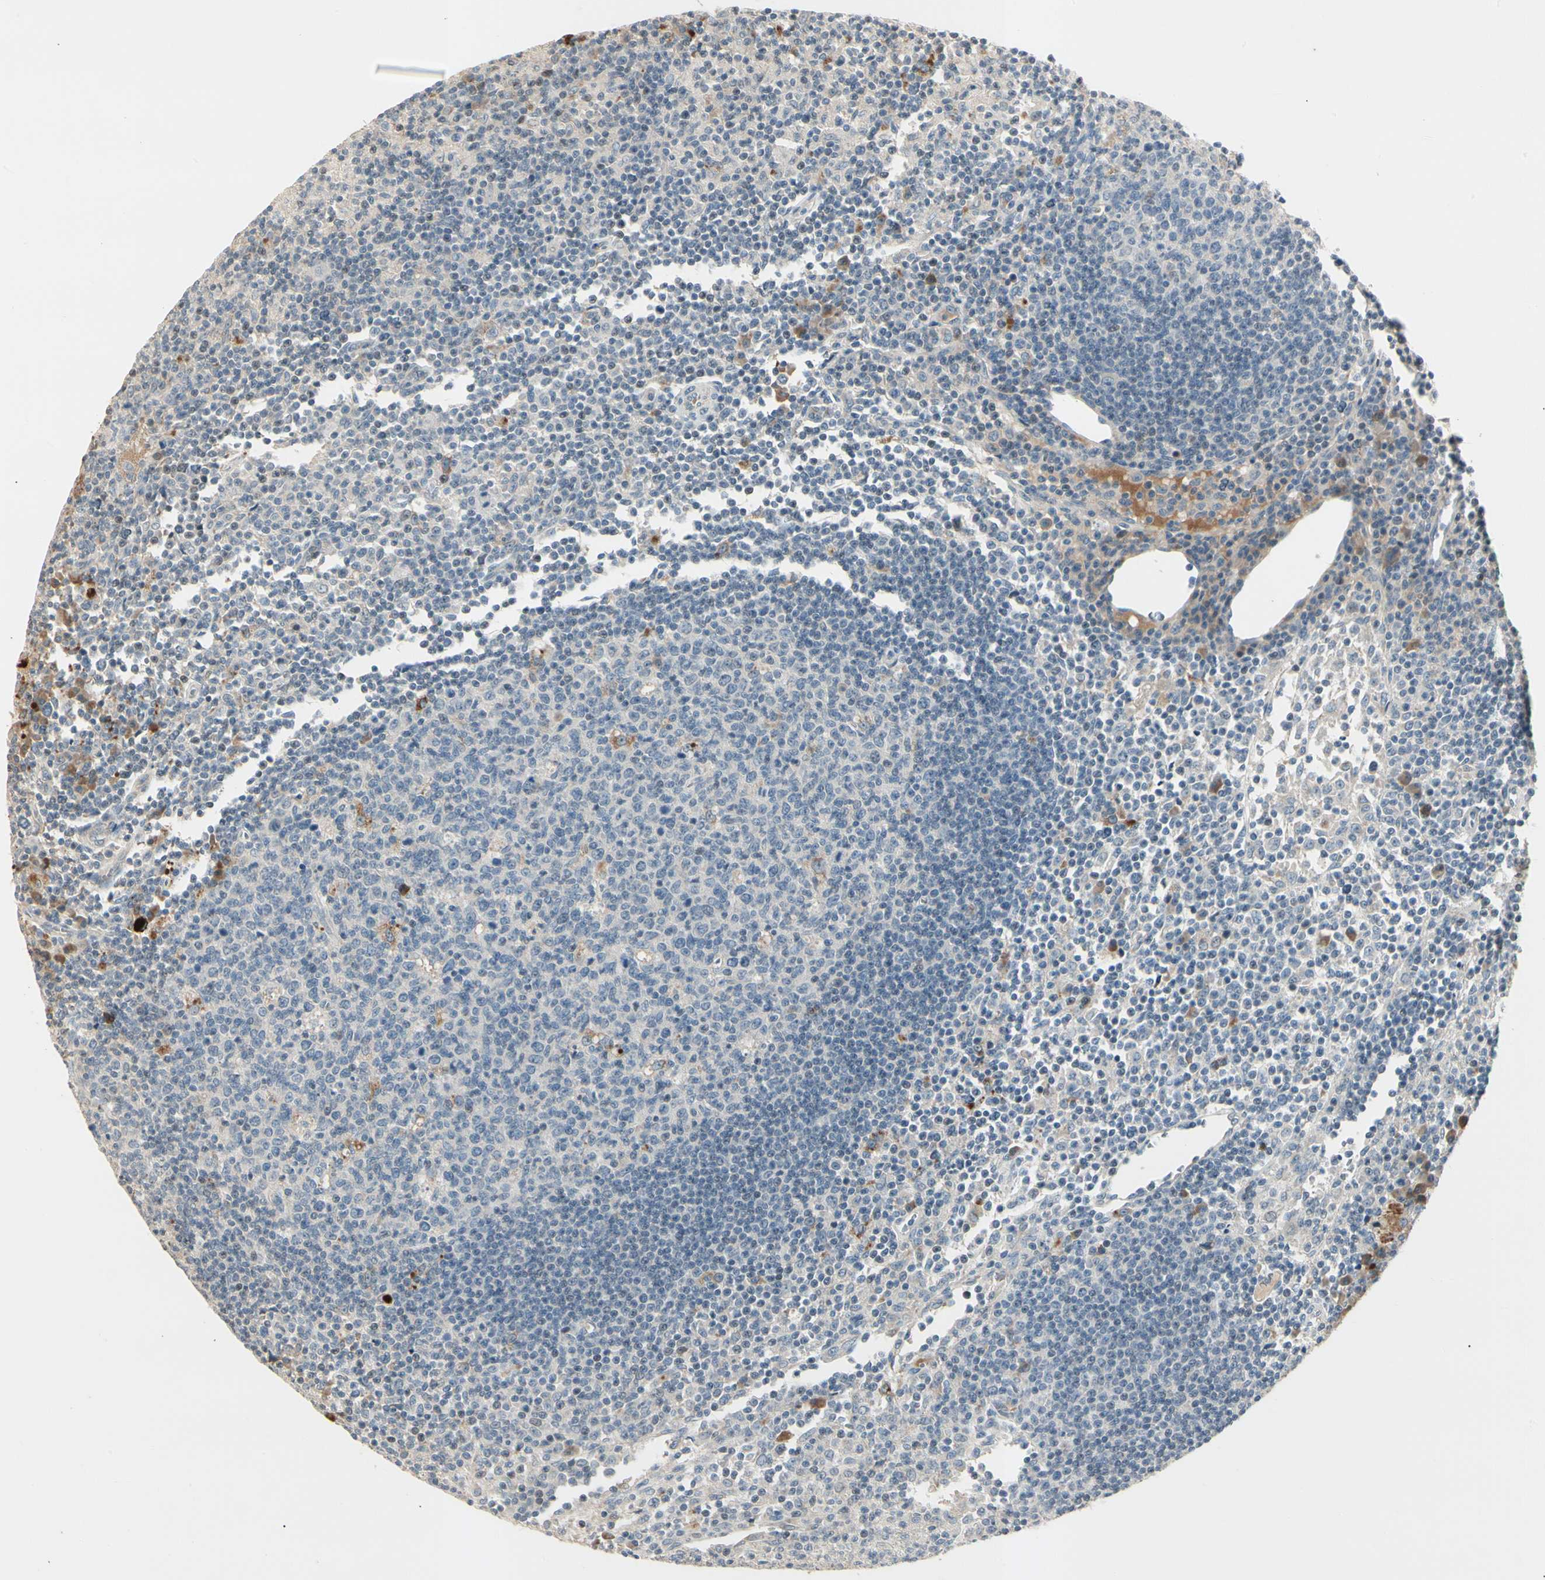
{"staining": {"intensity": "negative", "quantity": "none", "location": "none"}, "tissue": "lymph node", "cell_type": "Germinal center cells", "image_type": "normal", "snomed": [{"axis": "morphology", "description": "Normal tissue, NOS"}, {"axis": "morphology", "description": "Inflammation, NOS"}, {"axis": "topography", "description": "Lymph node"}], "caption": "Immunohistochemical staining of benign human lymph node displays no significant positivity in germinal center cells.", "gene": "SKIL", "patient": {"sex": "male", "age": 55}}